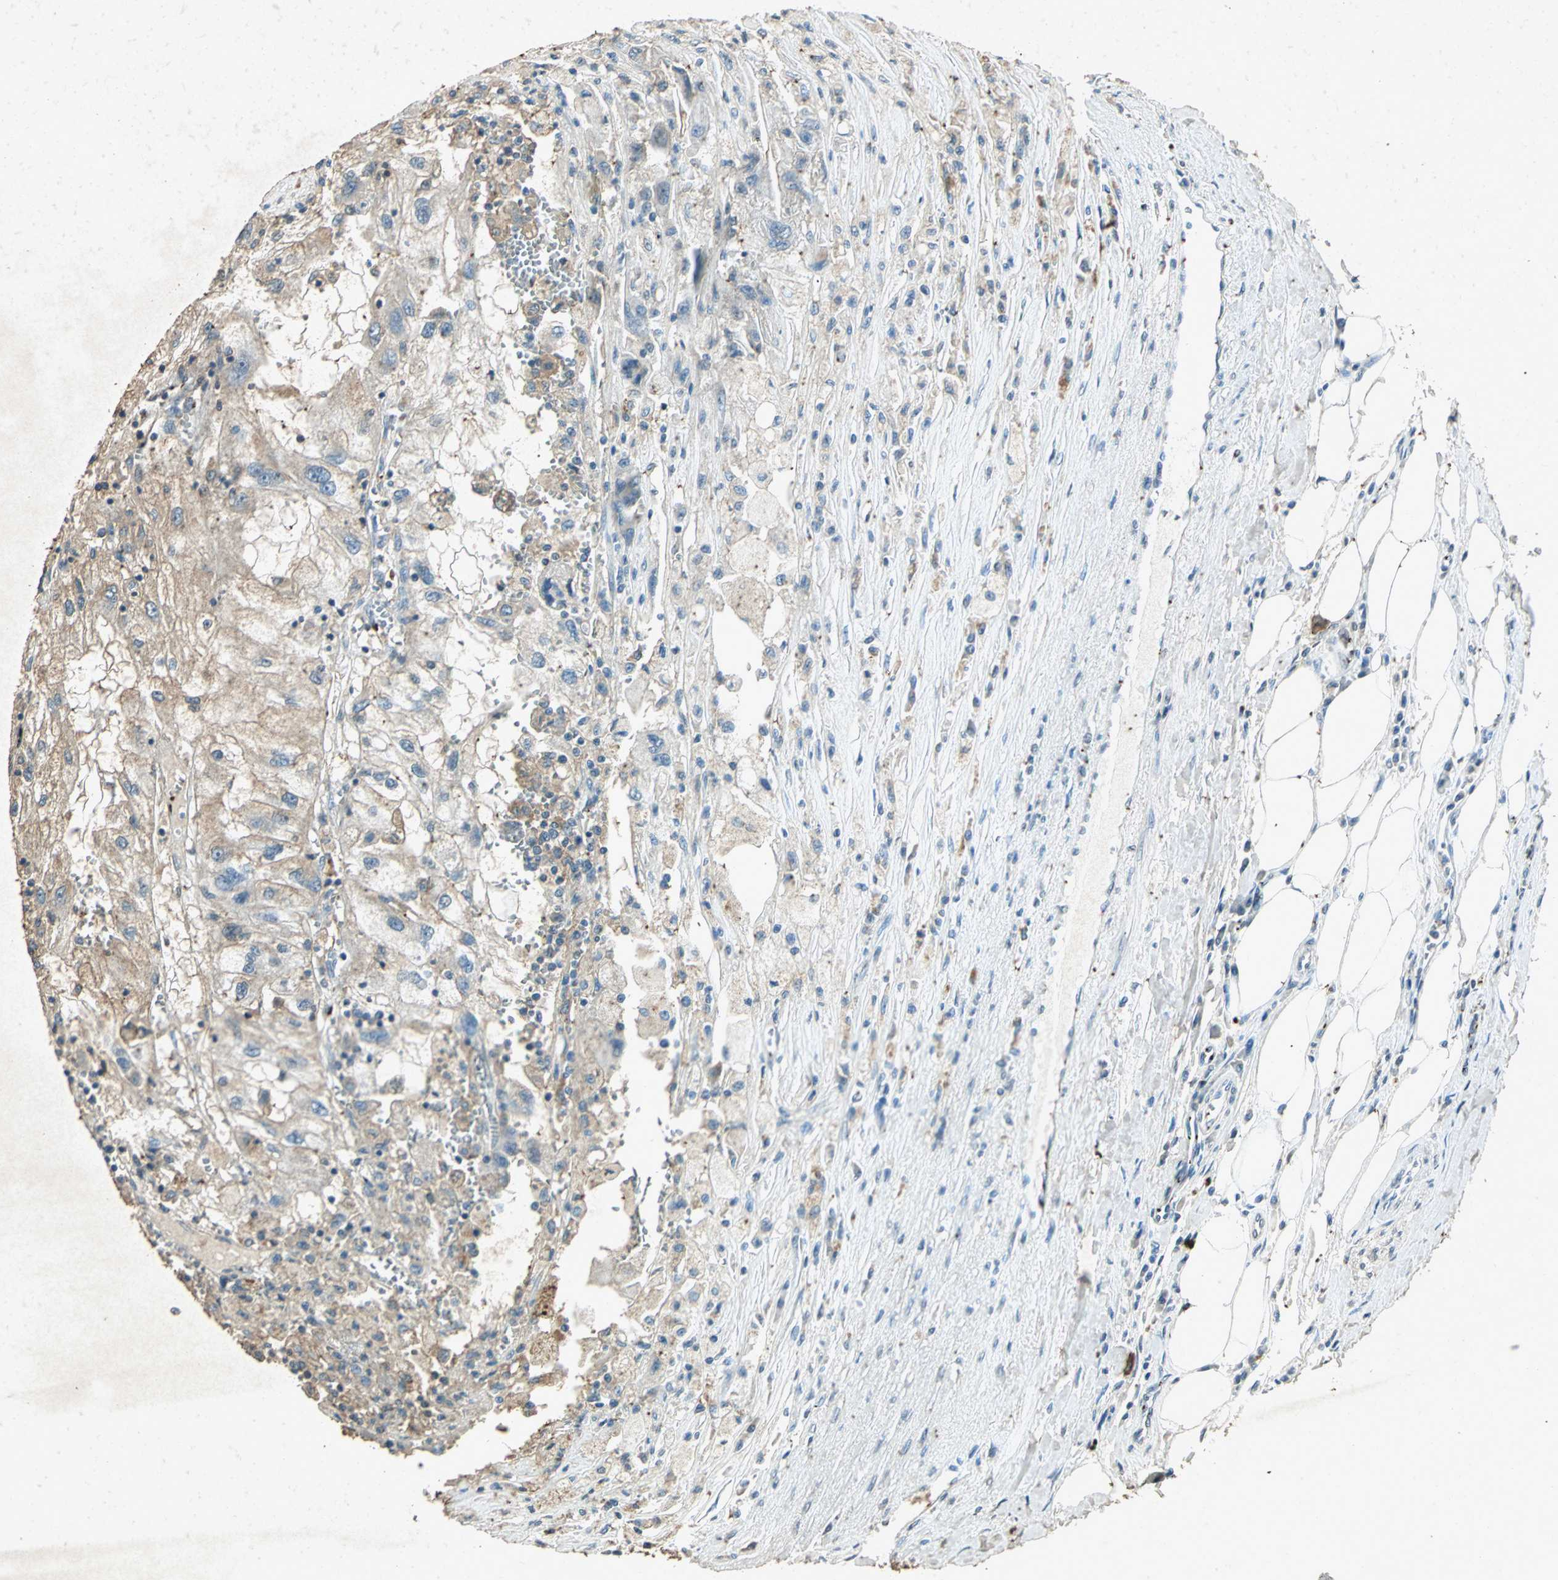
{"staining": {"intensity": "moderate", "quantity": "25%-75%", "location": "cytoplasmic/membranous"}, "tissue": "renal cancer", "cell_type": "Tumor cells", "image_type": "cancer", "snomed": [{"axis": "morphology", "description": "Normal tissue, NOS"}, {"axis": "morphology", "description": "Adenocarcinoma, NOS"}, {"axis": "topography", "description": "Kidney"}], "caption": "Immunohistochemistry staining of renal adenocarcinoma, which reveals medium levels of moderate cytoplasmic/membranous staining in about 25%-75% of tumor cells indicating moderate cytoplasmic/membranous protein positivity. The staining was performed using DAB (3,3'-diaminobenzidine) (brown) for protein detection and nuclei were counterstained in hematoxylin (blue).", "gene": "PSEN1", "patient": {"sex": "male", "age": 71}}